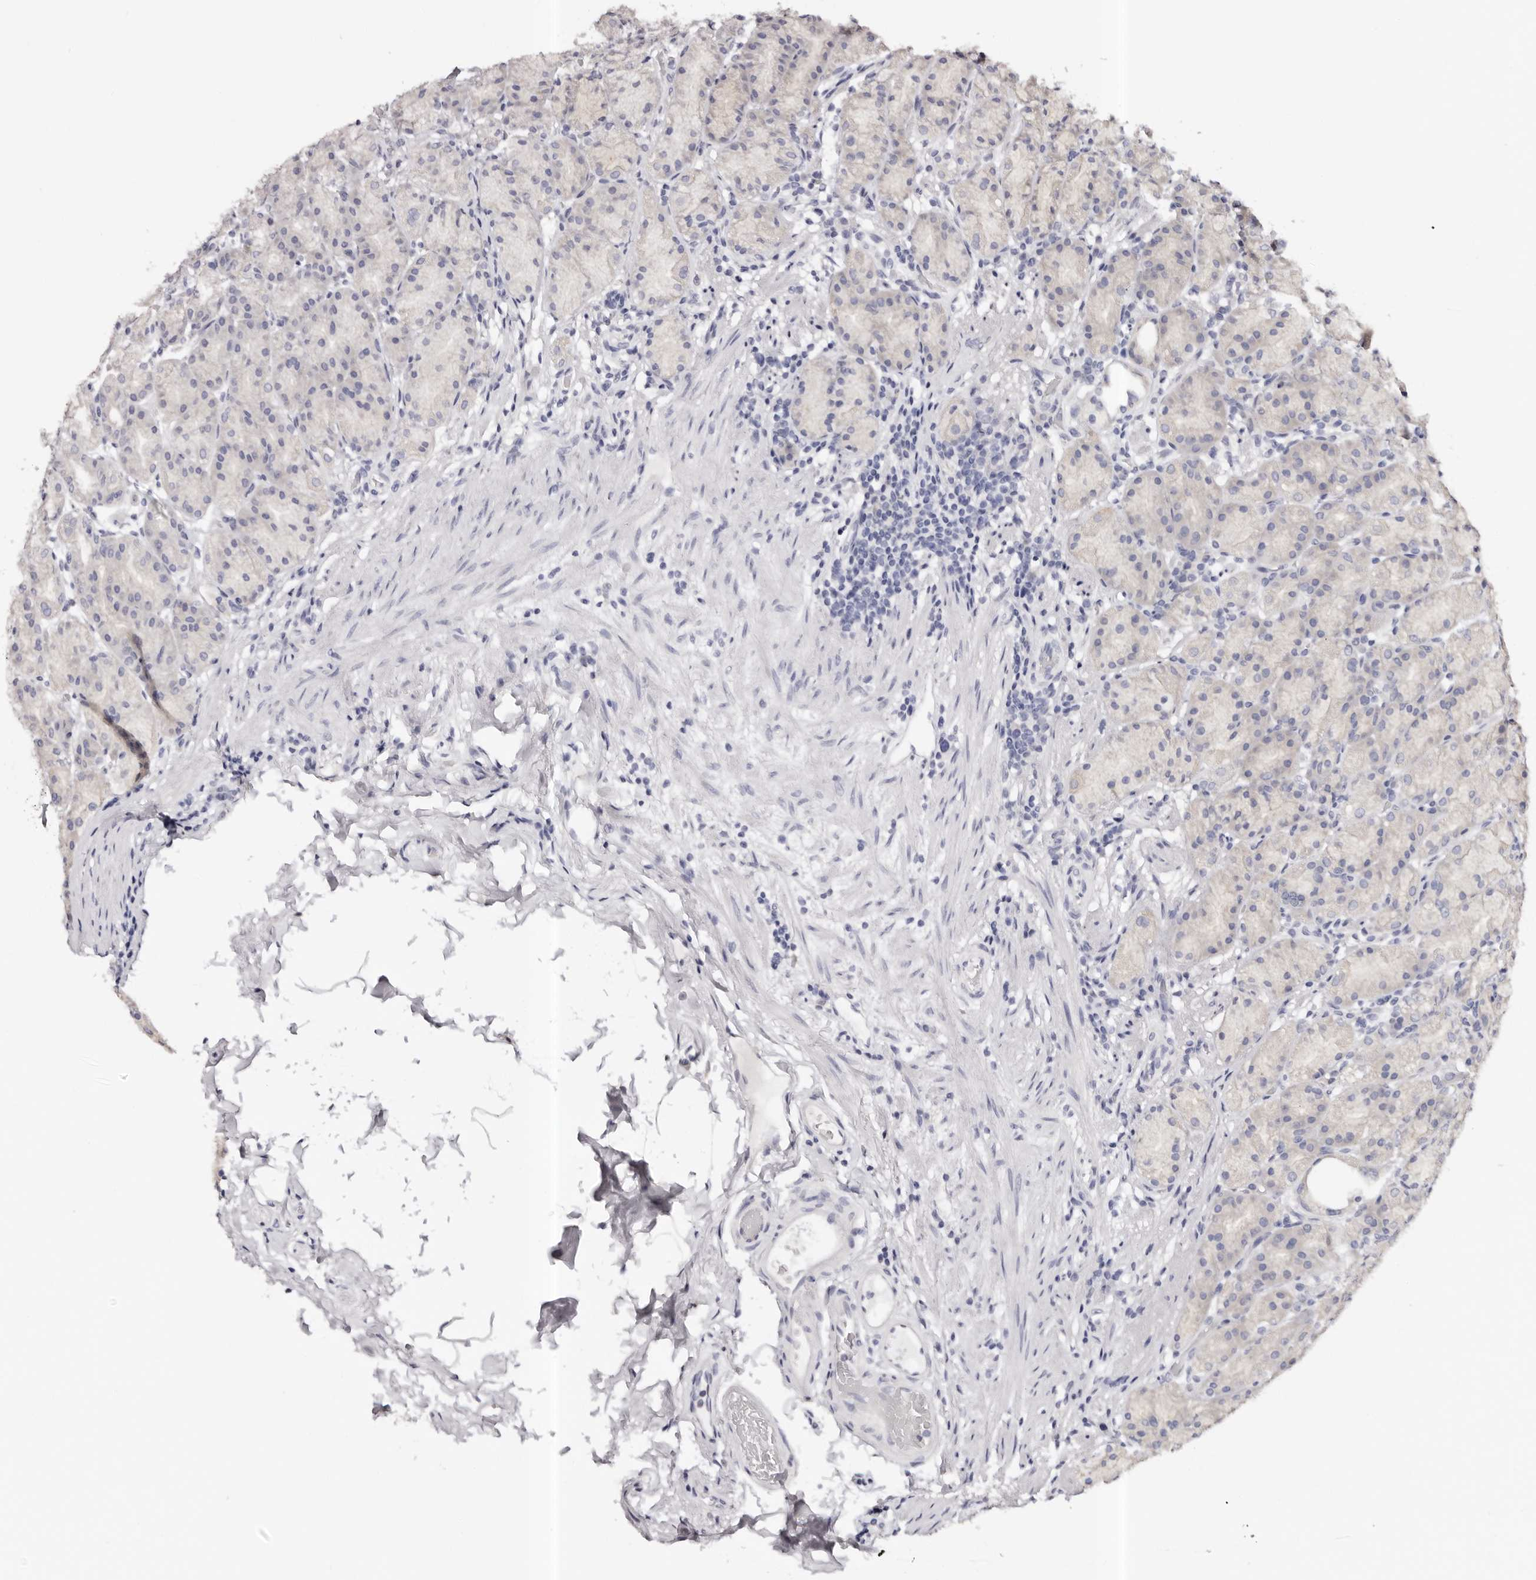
{"staining": {"intensity": "negative", "quantity": "none", "location": "none"}, "tissue": "stomach", "cell_type": "Glandular cells", "image_type": "normal", "snomed": [{"axis": "morphology", "description": "Normal tissue, NOS"}, {"axis": "topography", "description": "Stomach, upper"}], "caption": "This is a photomicrograph of immunohistochemistry (IHC) staining of unremarkable stomach, which shows no staining in glandular cells.", "gene": "ROM1", "patient": {"sex": "male", "age": 68}}